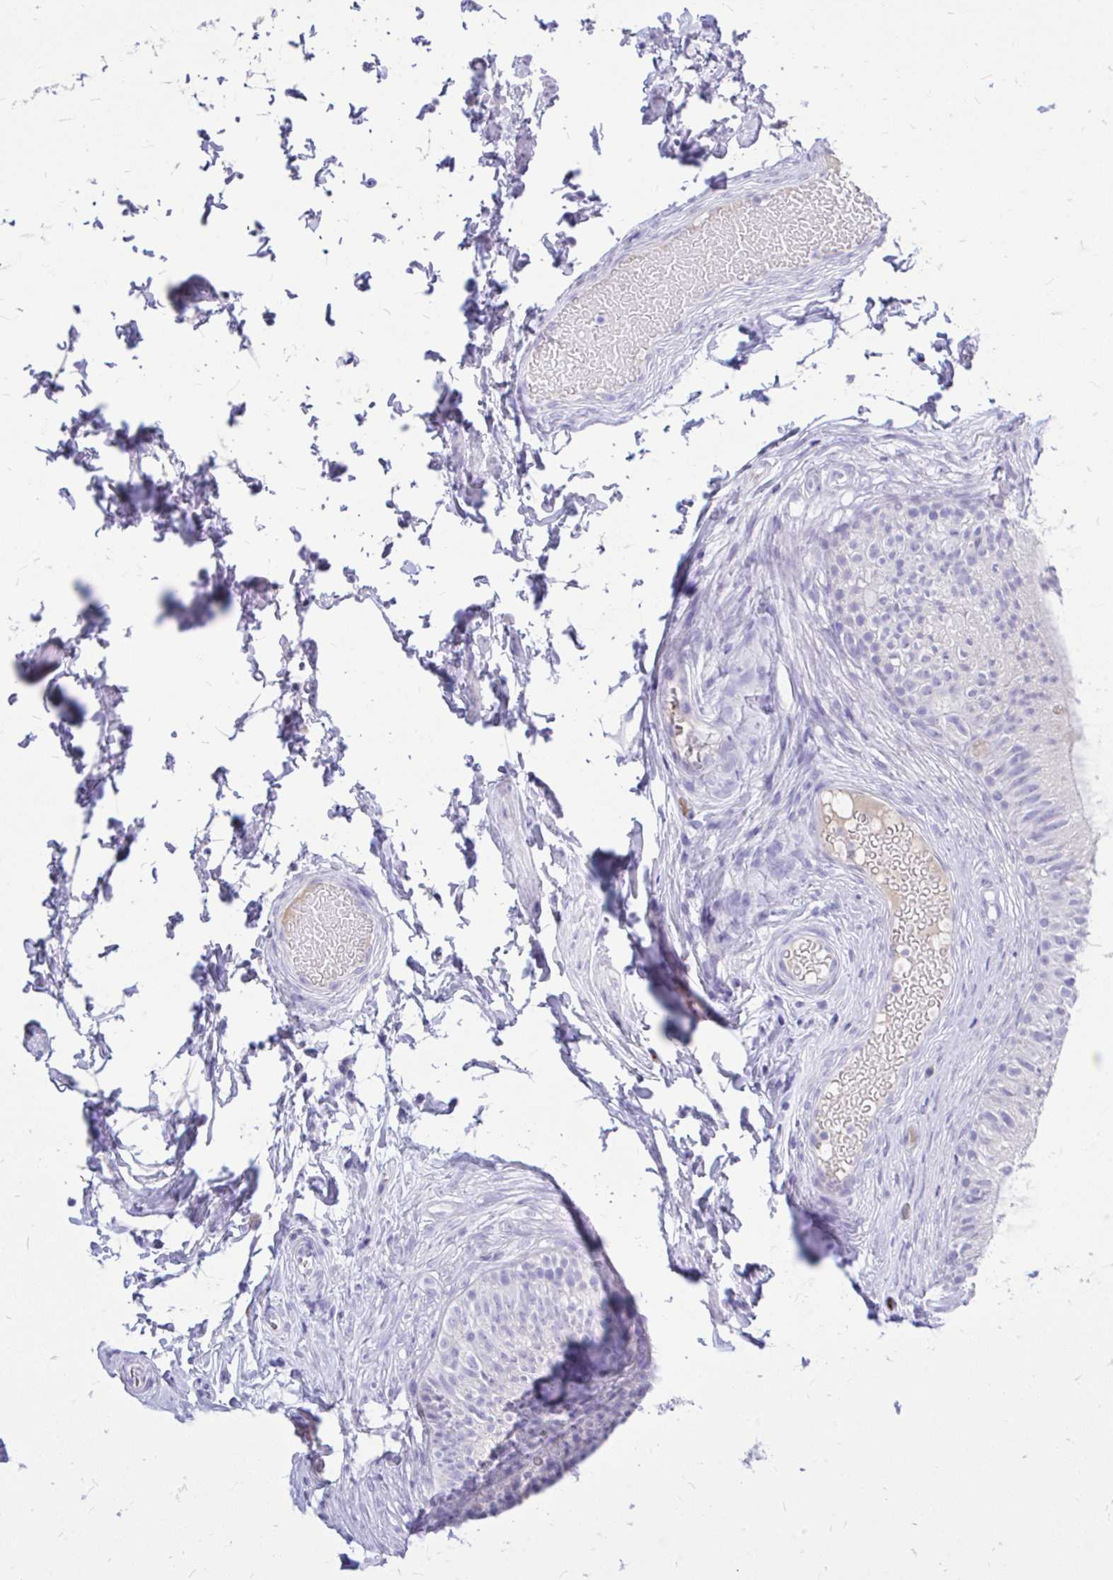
{"staining": {"intensity": "negative", "quantity": "none", "location": "none"}, "tissue": "epididymis", "cell_type": "Glandular cells", "image_type": "normal", "snomed": [{"axis": "morphology", "description": "Normal tissue, NOS"}, {"axis": "topography", "description": "Epididymis, spermatic cord, NOS"}, {"axis": "topography", "description": "Epididymis"}, {"axis": "topography", "description": "Peripheral nerve tissue"}], "caption": "An immunohistochemistry (IHC) image of normal epididymis is shown. There is no staining in glandular cells of epididymis.", "gene": "MAP1LC3A", "patient": {"sex": "male", "age": 29}}